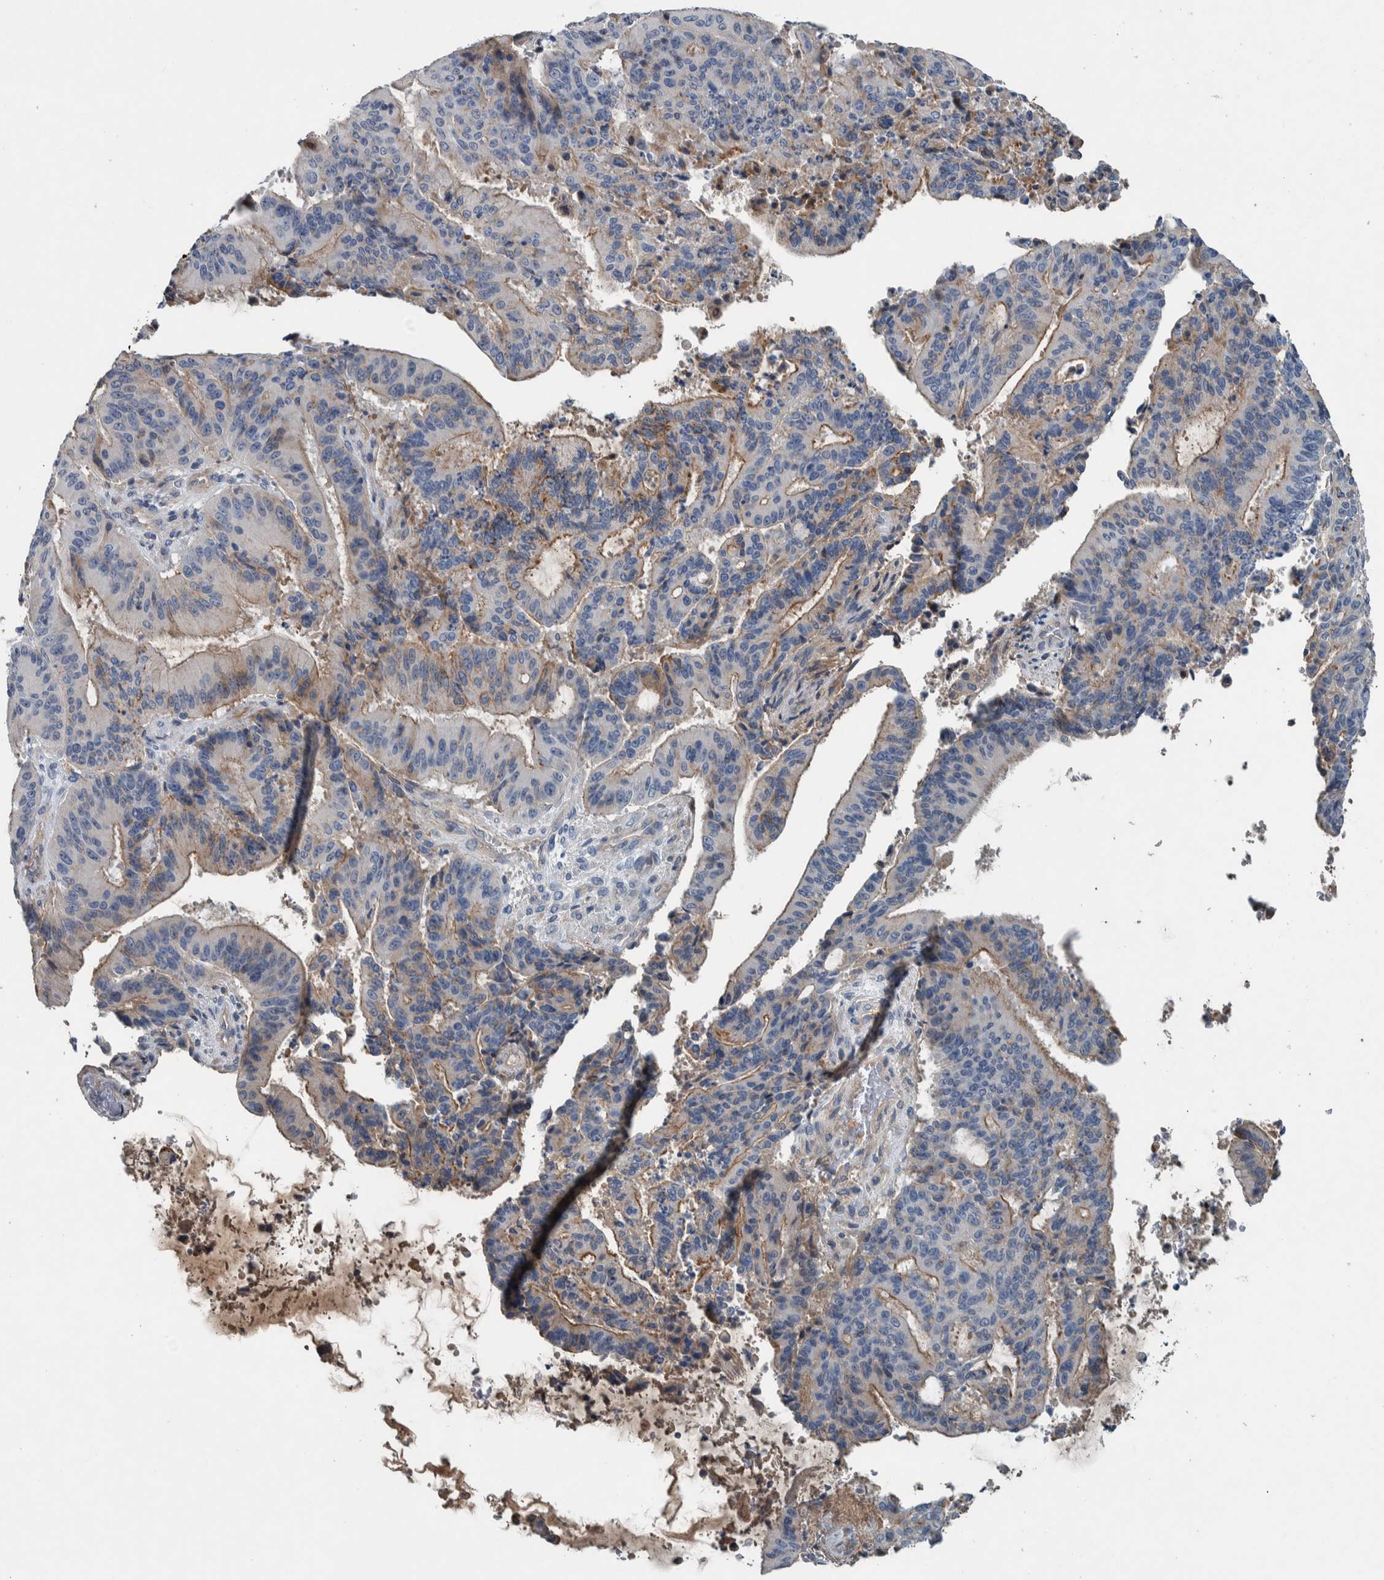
{"staining": {"intensity": "weak", "quantity": "25%-75%", "location": "cytoplasmic/membranous"}, "tissue": "liver cancer", "cell_type": "Tumor cells", "image_type": "cancer", "snomed": [{"axis": "morphology", "description": "Normal tissue, NOS"}, {"axis": "morphology", "description": "Cholangiocarcinoma"}, {"axis": "topography", "description": "Liver"}, {"axis": "topography", "description": "Peripheral nerve tissue"}], "caption": "This micrograph demonstrates cholangiocarcinoma (liver) stained with immunohistochemistry to label a protein in brown. The cytoplasmic/membranous of tumor cells show weak positivity for the protein. Nuclei are counter-stained blue.", "gene": "SERPINC1", "patient": {"sex": "female", "age": 73}}